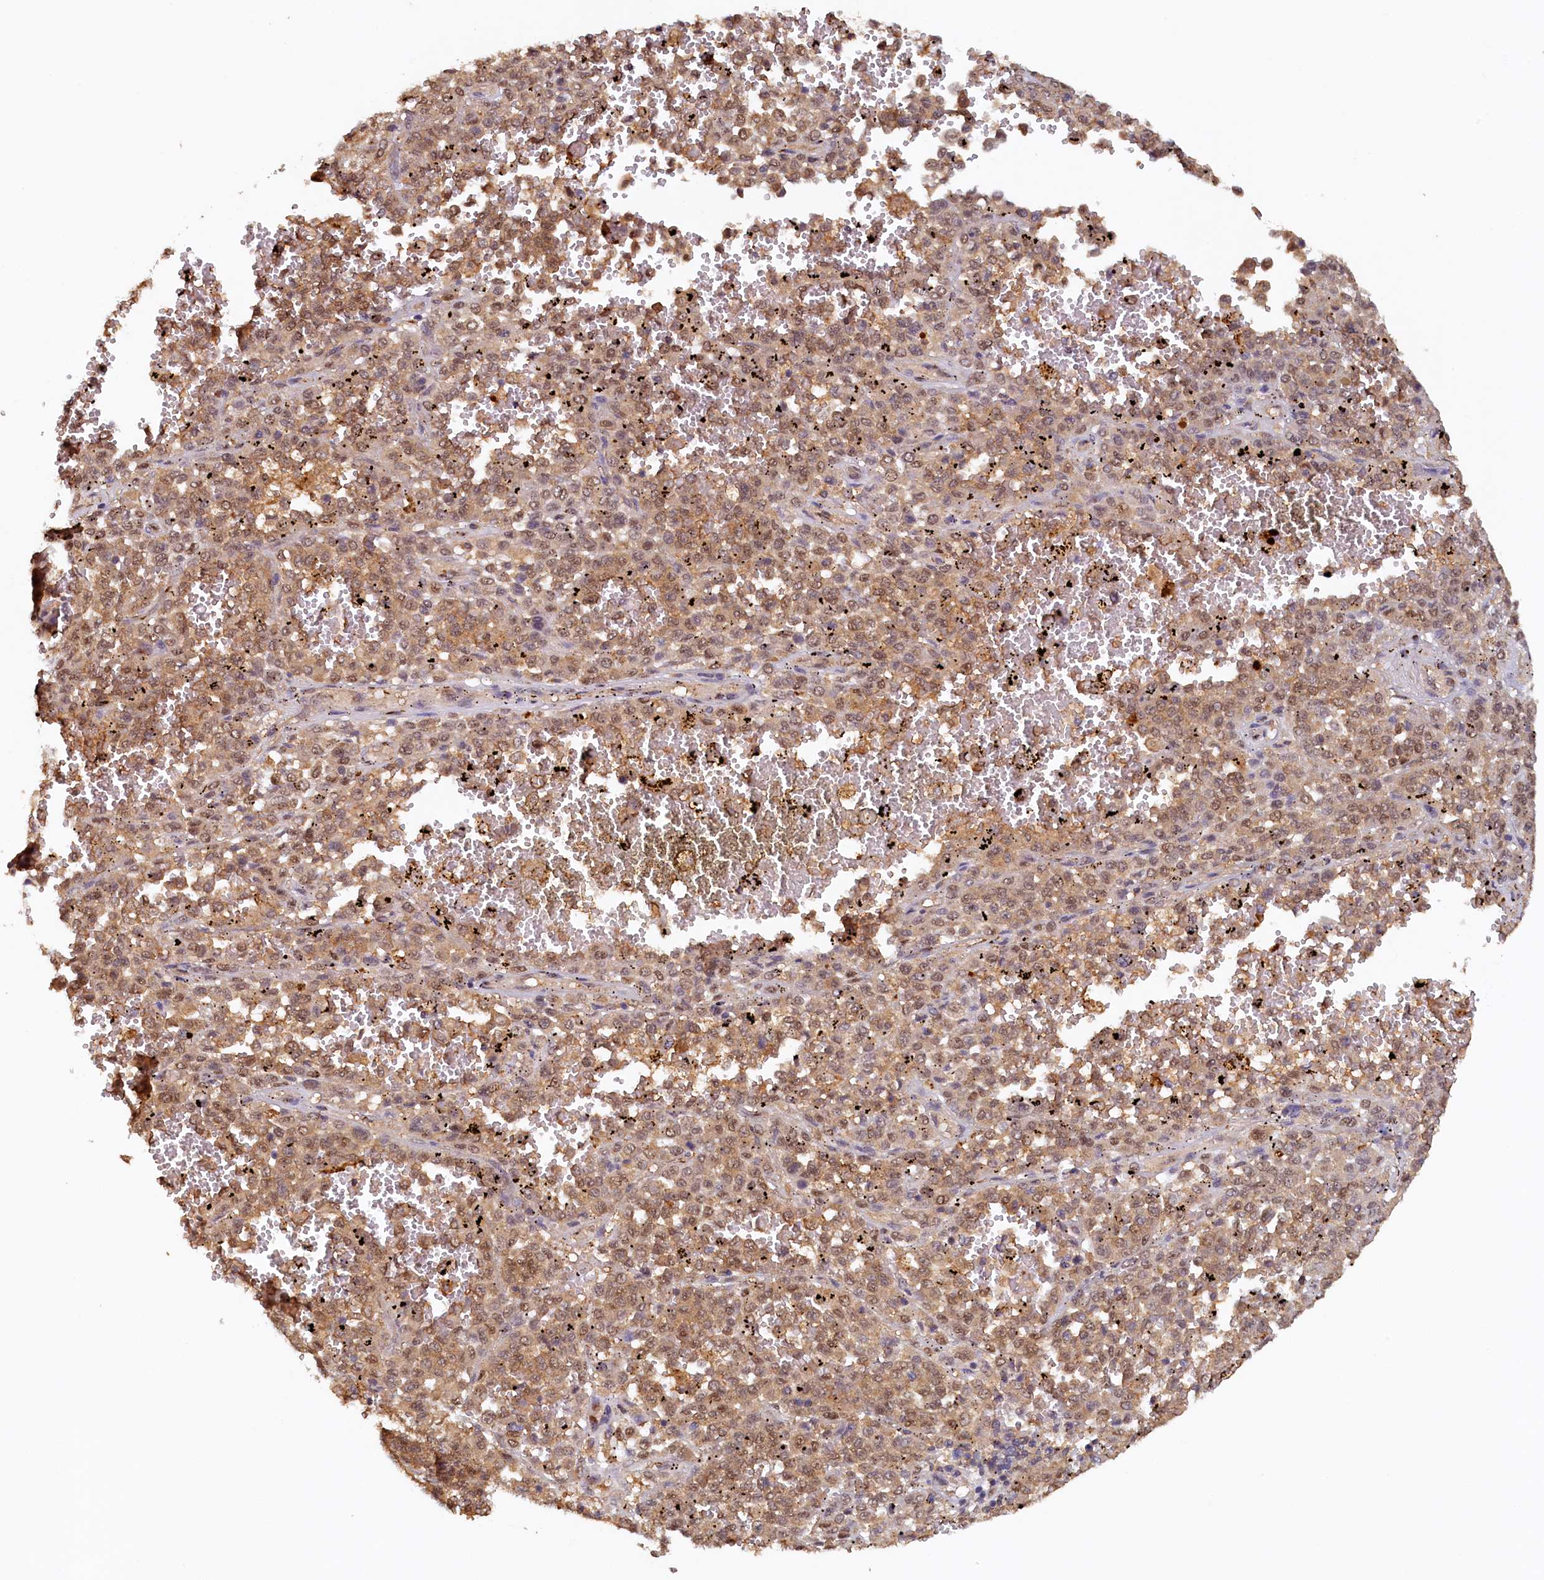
{"staining": {"intensity": "moderate", "quantity": ">75%", "location": "cytoplasmic/membranous,nuclear"}, "tissue": "melanoma", "cell_type": "Tumor cells", "image_type": "cancer", "snomed": [{"axis": "morphology", "description": "Malignant melanoma, Metastatic site"}, {"axis": "topography", "description": "Pancreas"}], "caption": "An image of malignant melanoma (metastatic site) stained for a protein displays moderate cytoplasmic/membranous and nuclear brown staining in tumor cells.", "gene": "UBL7", "patient": {"sex": "female", "age": 30}}